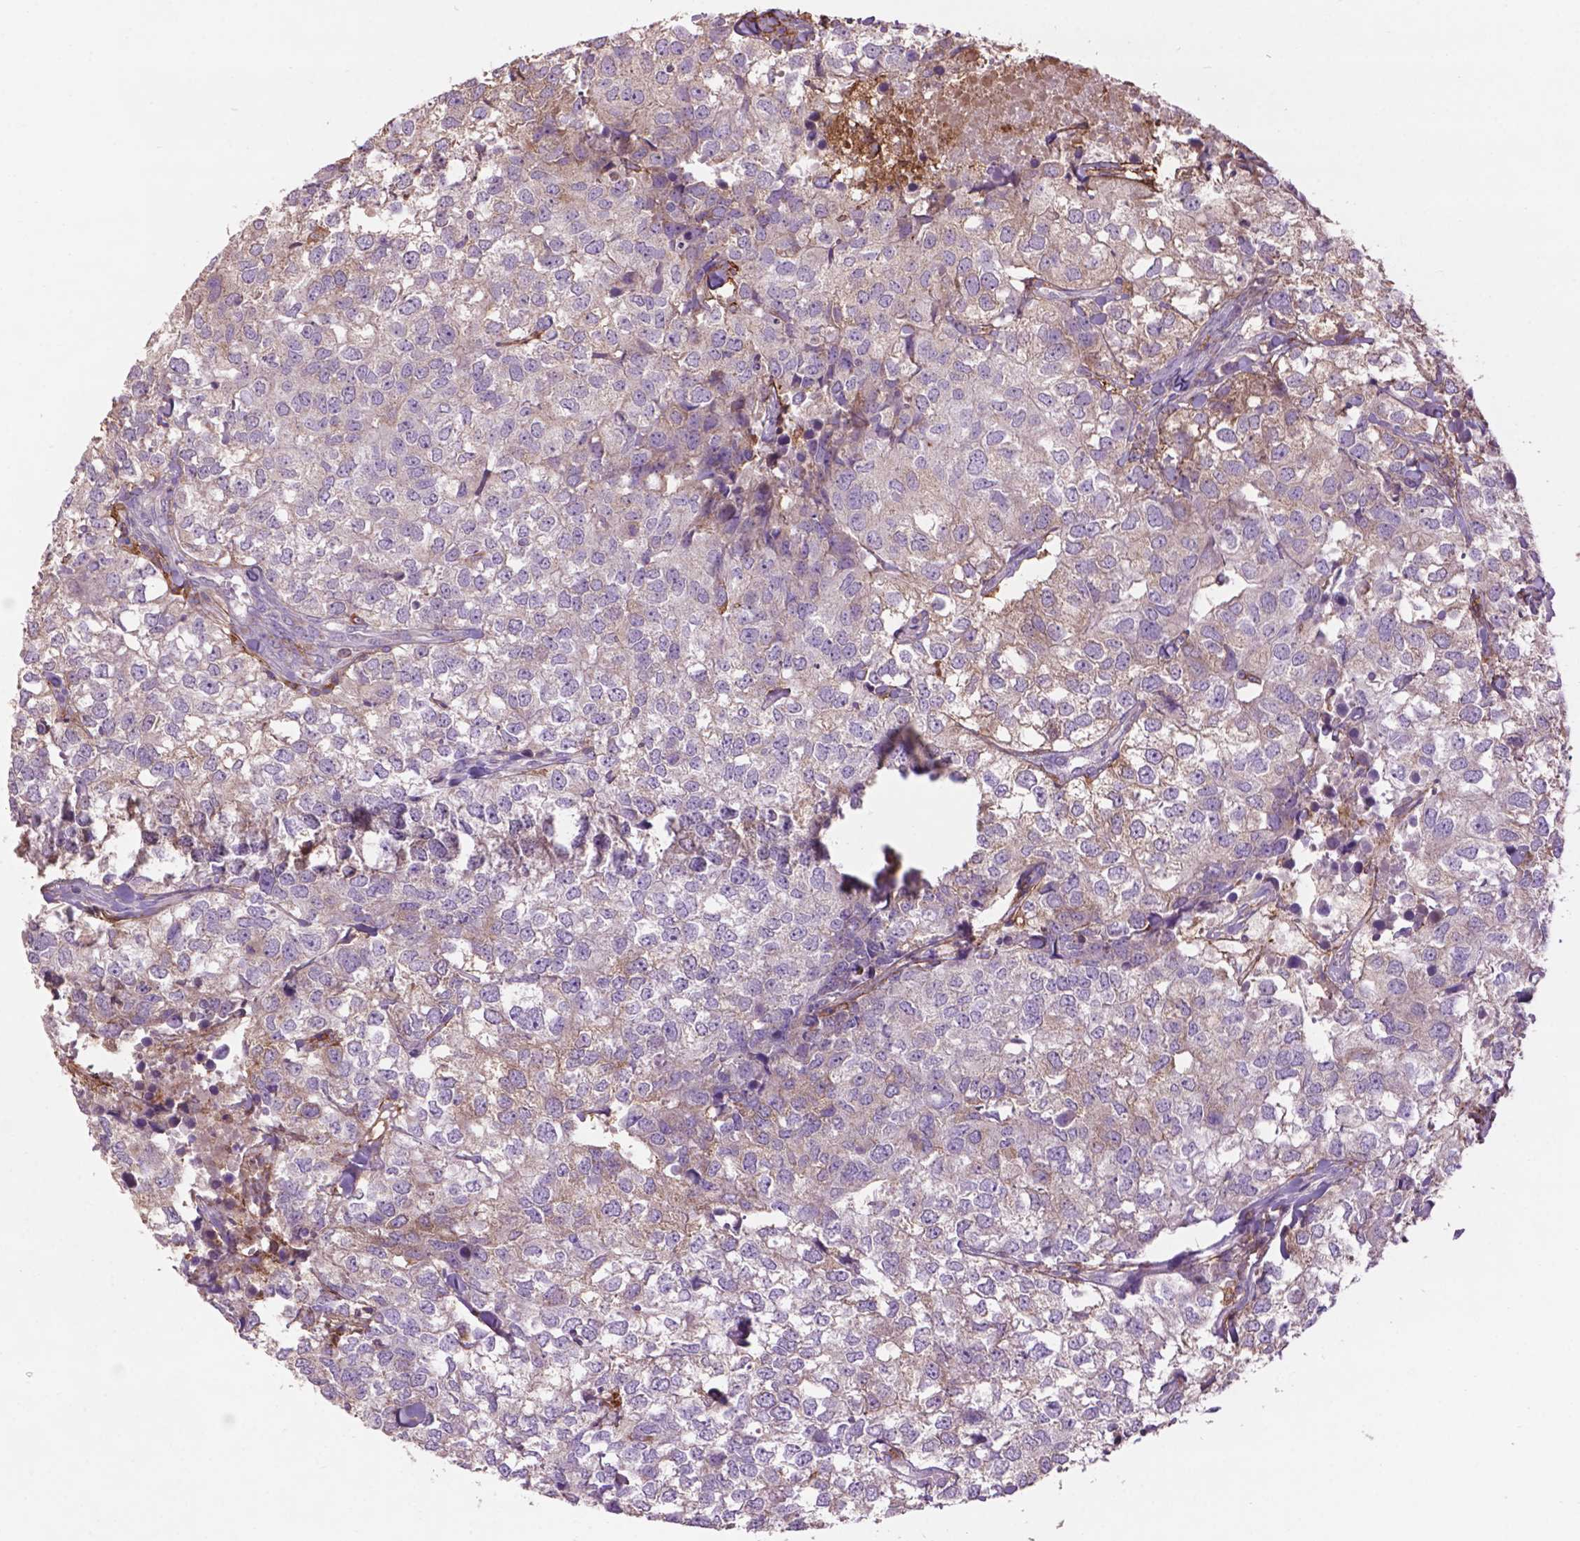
{"staining": {"intensity": "negative", "quantity": "none", "location": "none"}, "tissue": "breast cancer", "cell_type": "Tumor cells", "image_type": "cancer", "snomed": [{"axis": "morphology", "description": "Duct carcinoma"}, {"axis": "topography", "description": "Breast"}], "caption": "Immunohistochemical staining of breast cancer (intraductal carcinoma) reveals no significant positivity in tumor cells. Brightfield microscopy of immunohistochemistry (IHC) stained with DAB (3,3'-diaminobenzidine) (brown) and hematoxylin (blue), captured at high magnification.", "gene": "LRRC3C", "patient": {"sex": "female", "age": 30}}